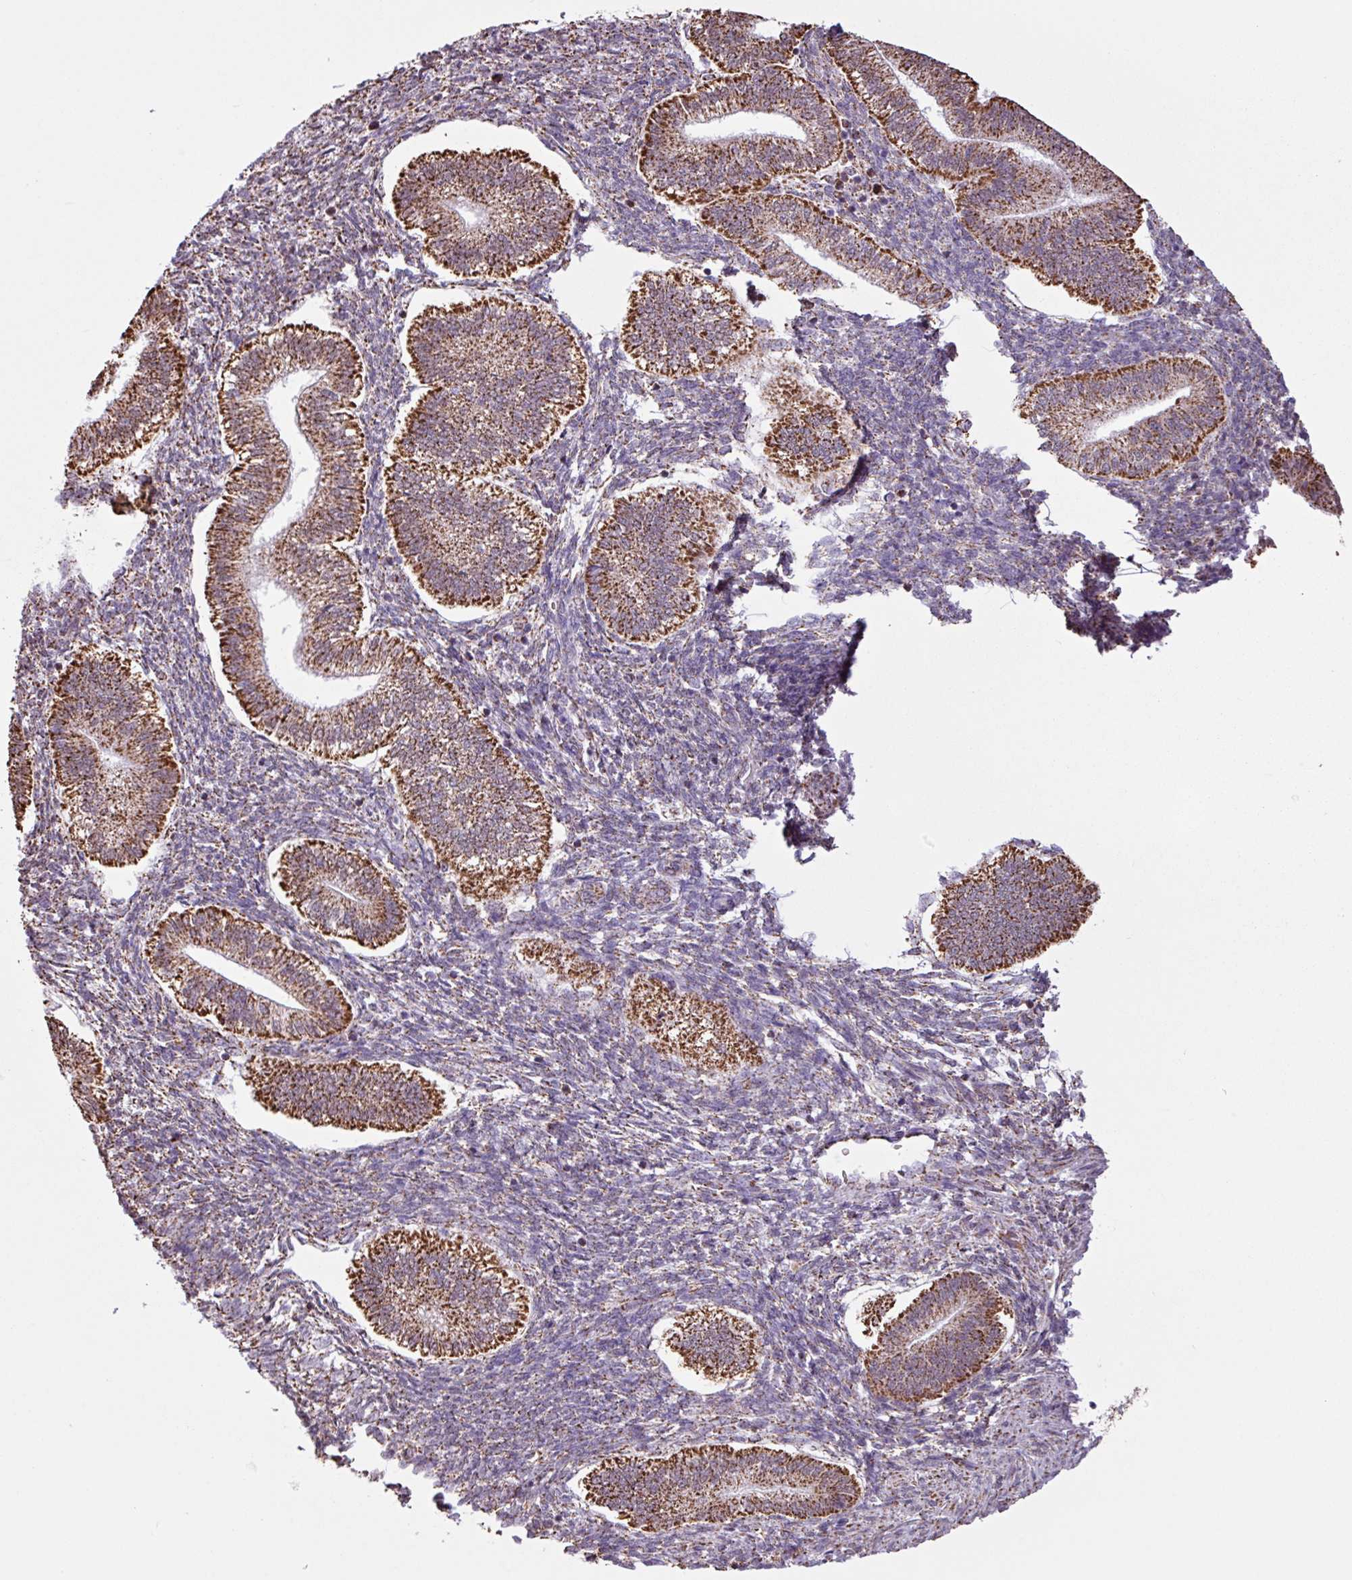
{"staining": {"intensity": "moderate", "quantity": "25%-75%", "location": "cytoplasmic/membranous"}, "tissue": "endometrium", "cell_type": "Cells in endometrial stroma", "image_type": "normal", "snomed": [{"axis": "morphology", "description": "Normal tissue, NOS"}, {"axis": "topography", "description": "Endometrium"}], "caption": "IHC histopathology image of normal human endometrium stained for a protein (brown), which displays medium levels of moderate cytoplasmic/membranous positivity in approximately 25%-75% of cells in endometrial stroma.", "gene": "ALG8", "patient": {"sex": "female", "age": 25}}